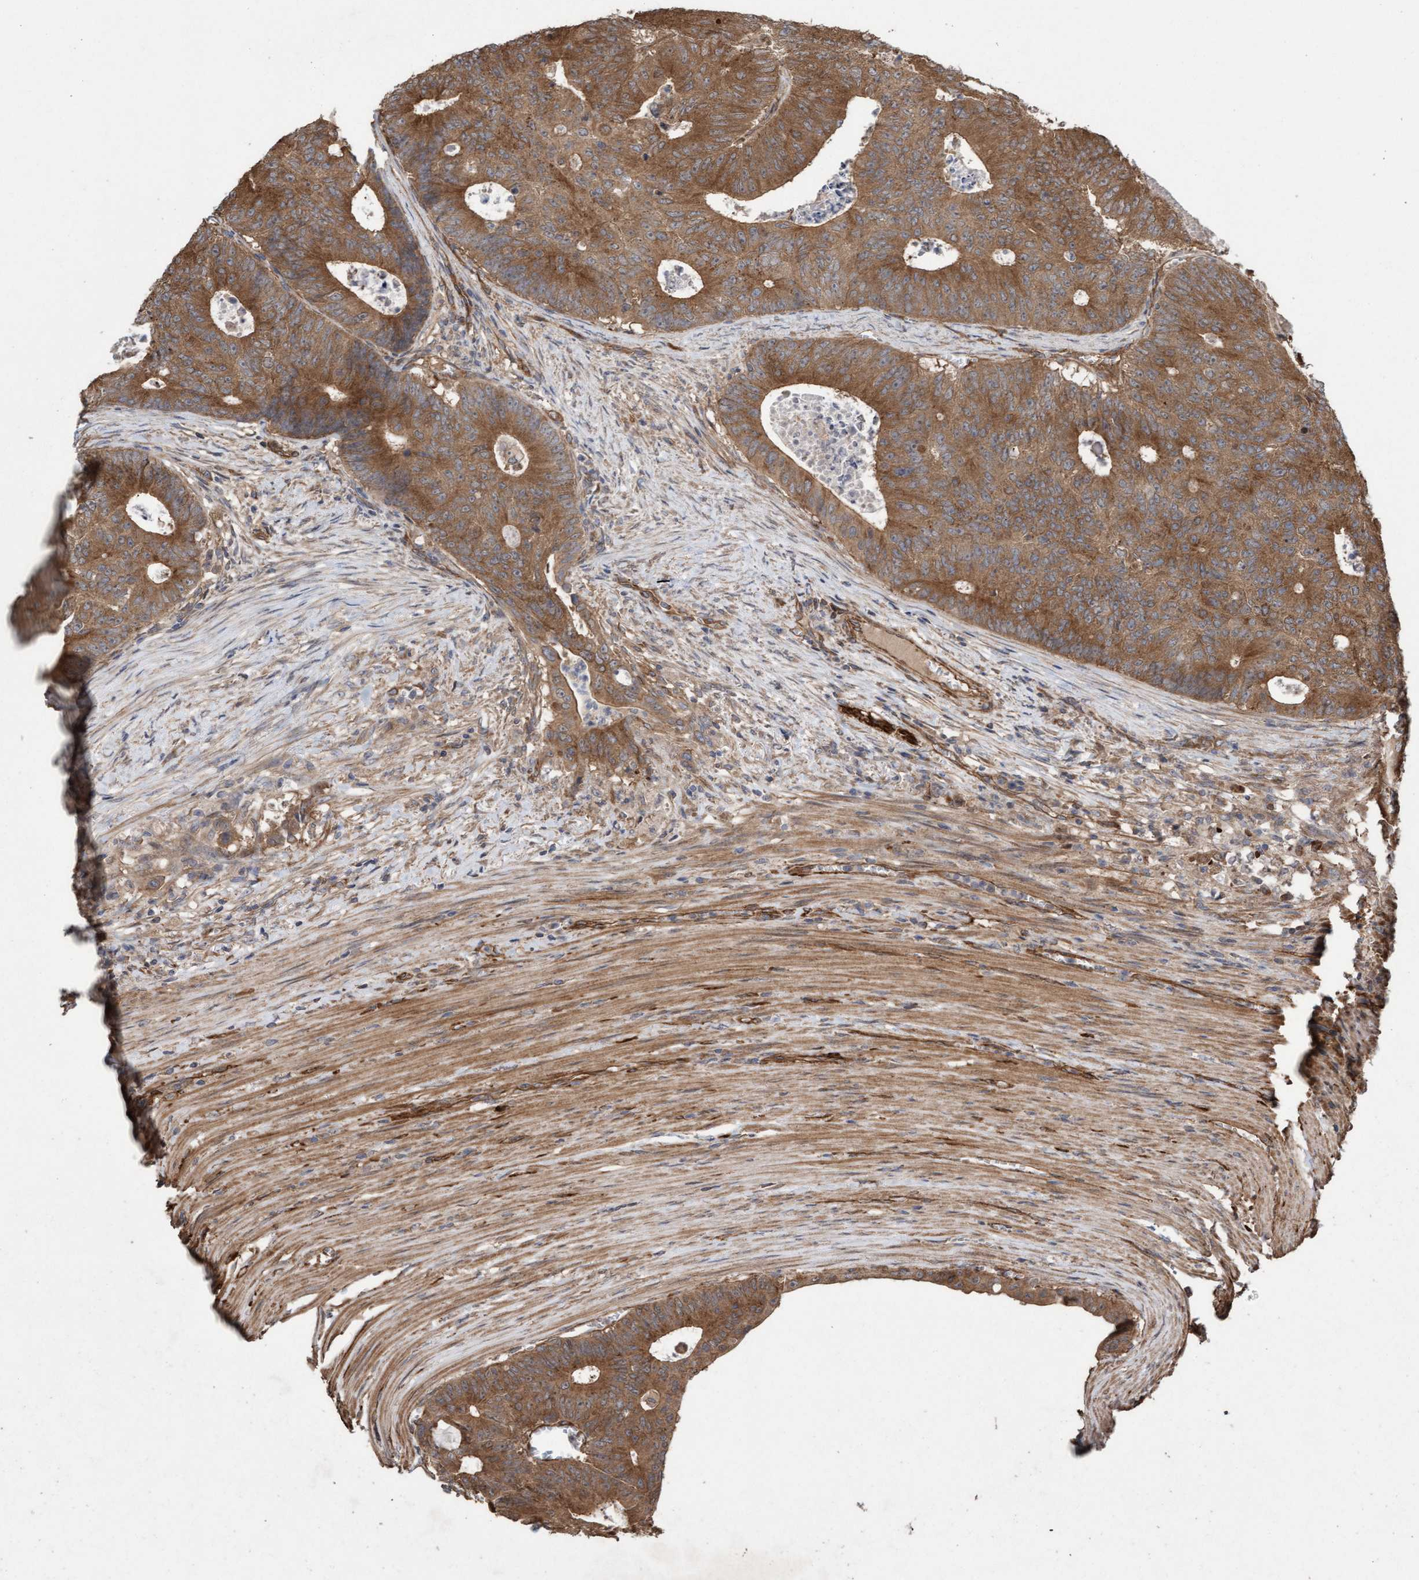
{"staining": {"intensity": "moderate", "quantity": ">75%", "location": "cytoplasmic/membranous"}, "tissue": "colorectal cancer", "cell_type": "Tumor cells", "image_type": "cancer", "snomed": [{"axis": "morphology", "description": "Adenocarcinoma, NOS"}, {"axis": "topography", "description": "Colon"}], "caption": "A micrograph of human adenocarcinoma (colorectal) stained for a protein displays moderate cytoplasmic/membranous brown staining in tumor cells.", "gene": "CDC42EP4", "patient": {"sex": "male", "age": 87}}